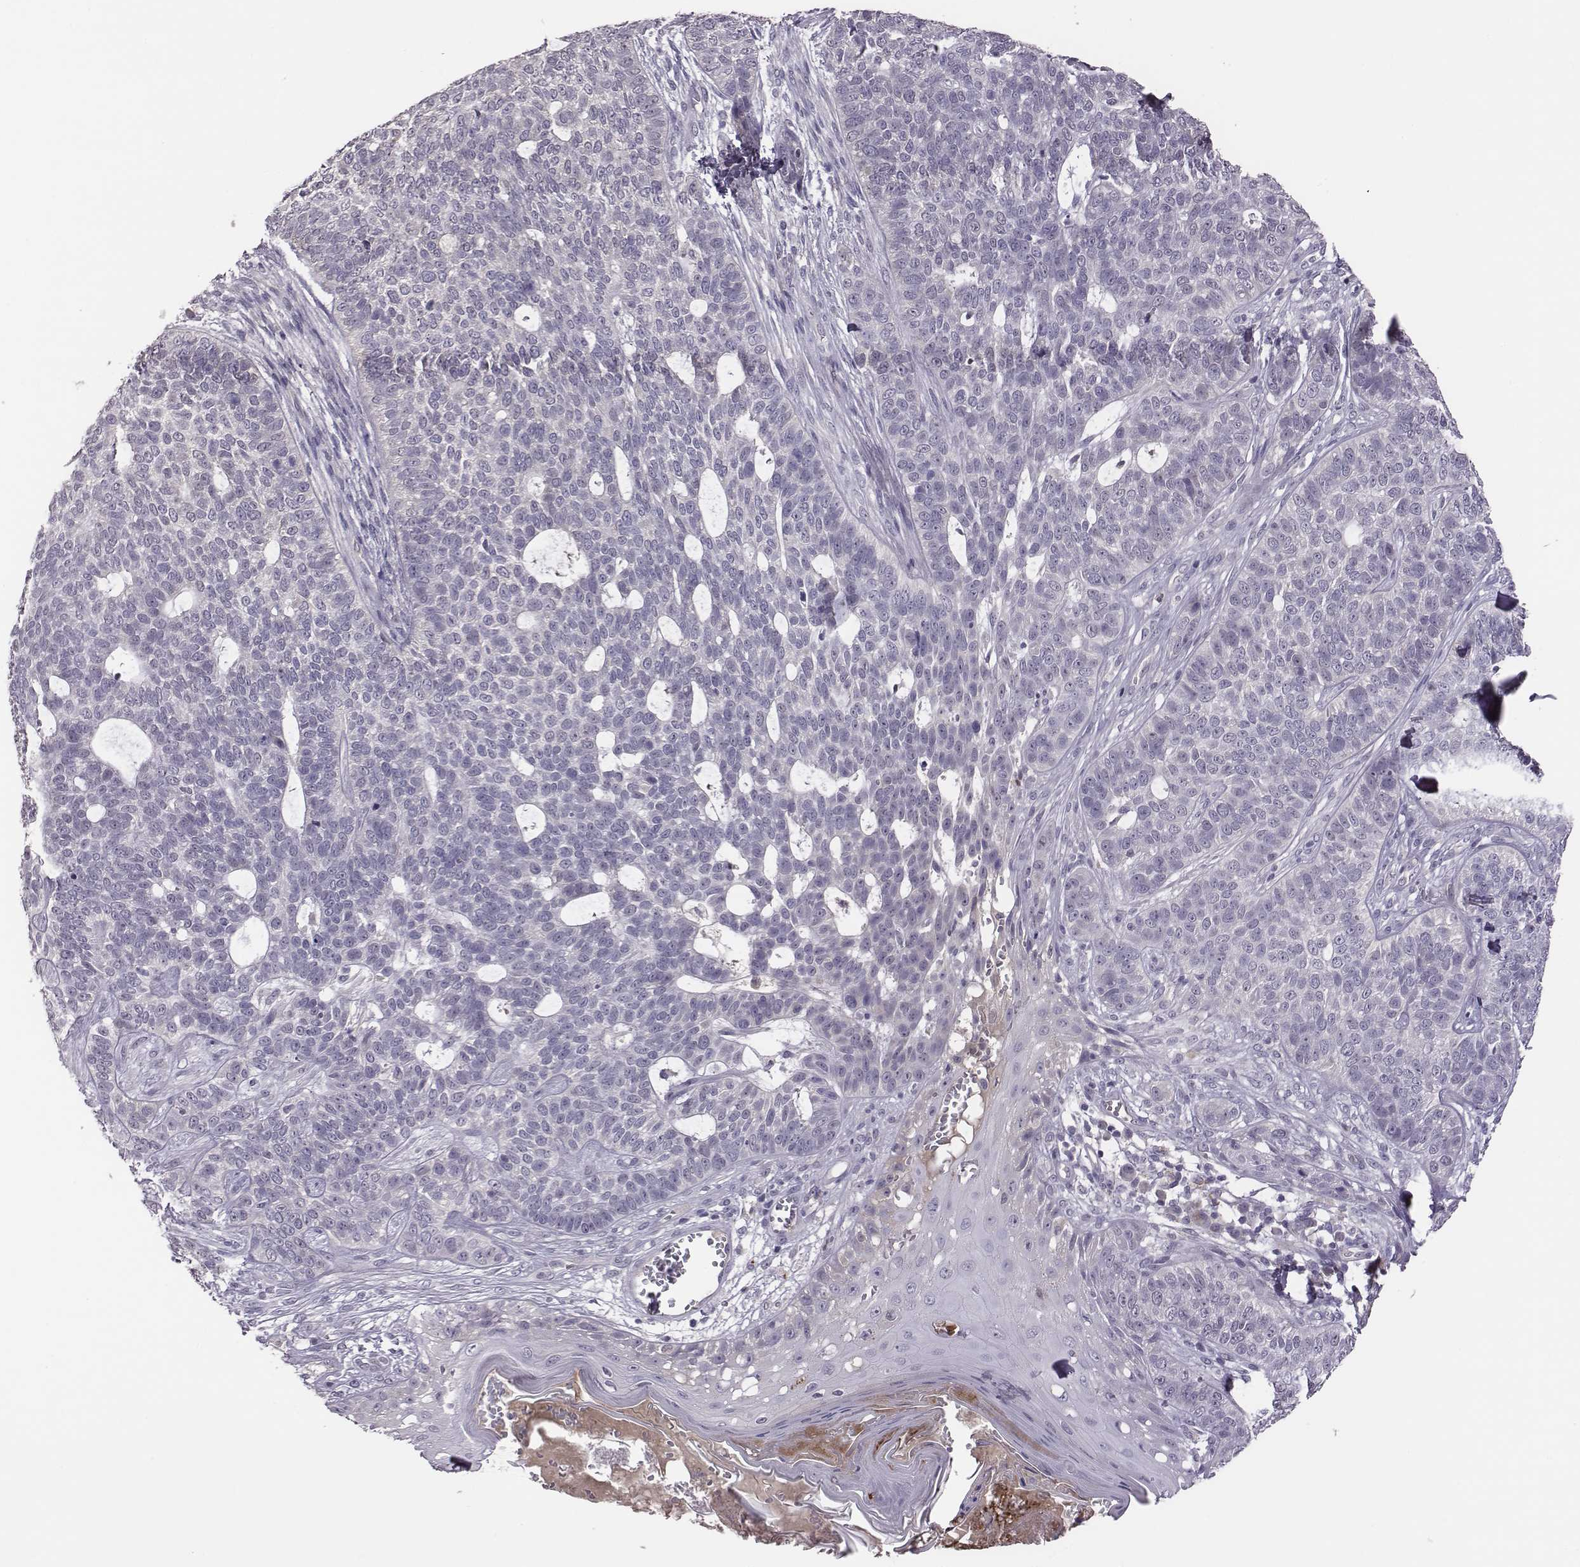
{"staining": {"intensity": "negative", "quantity": "none", "location": "none"}, "tissue": "skin cancer", "cell_type": "Tumor cells", "image_type": "cancer", "snomed": [{"axis": "morphology", "description": "Basal cell carcinoma"}, {"axis": "topography", "description": "Skin"}], "caption": "Photomicrograph shows no protein positivity in tumor cells of basal cell carcinoma (skin) tissue.", "gene": "KMO", "patient": {"sex": "female", "age": 69}}